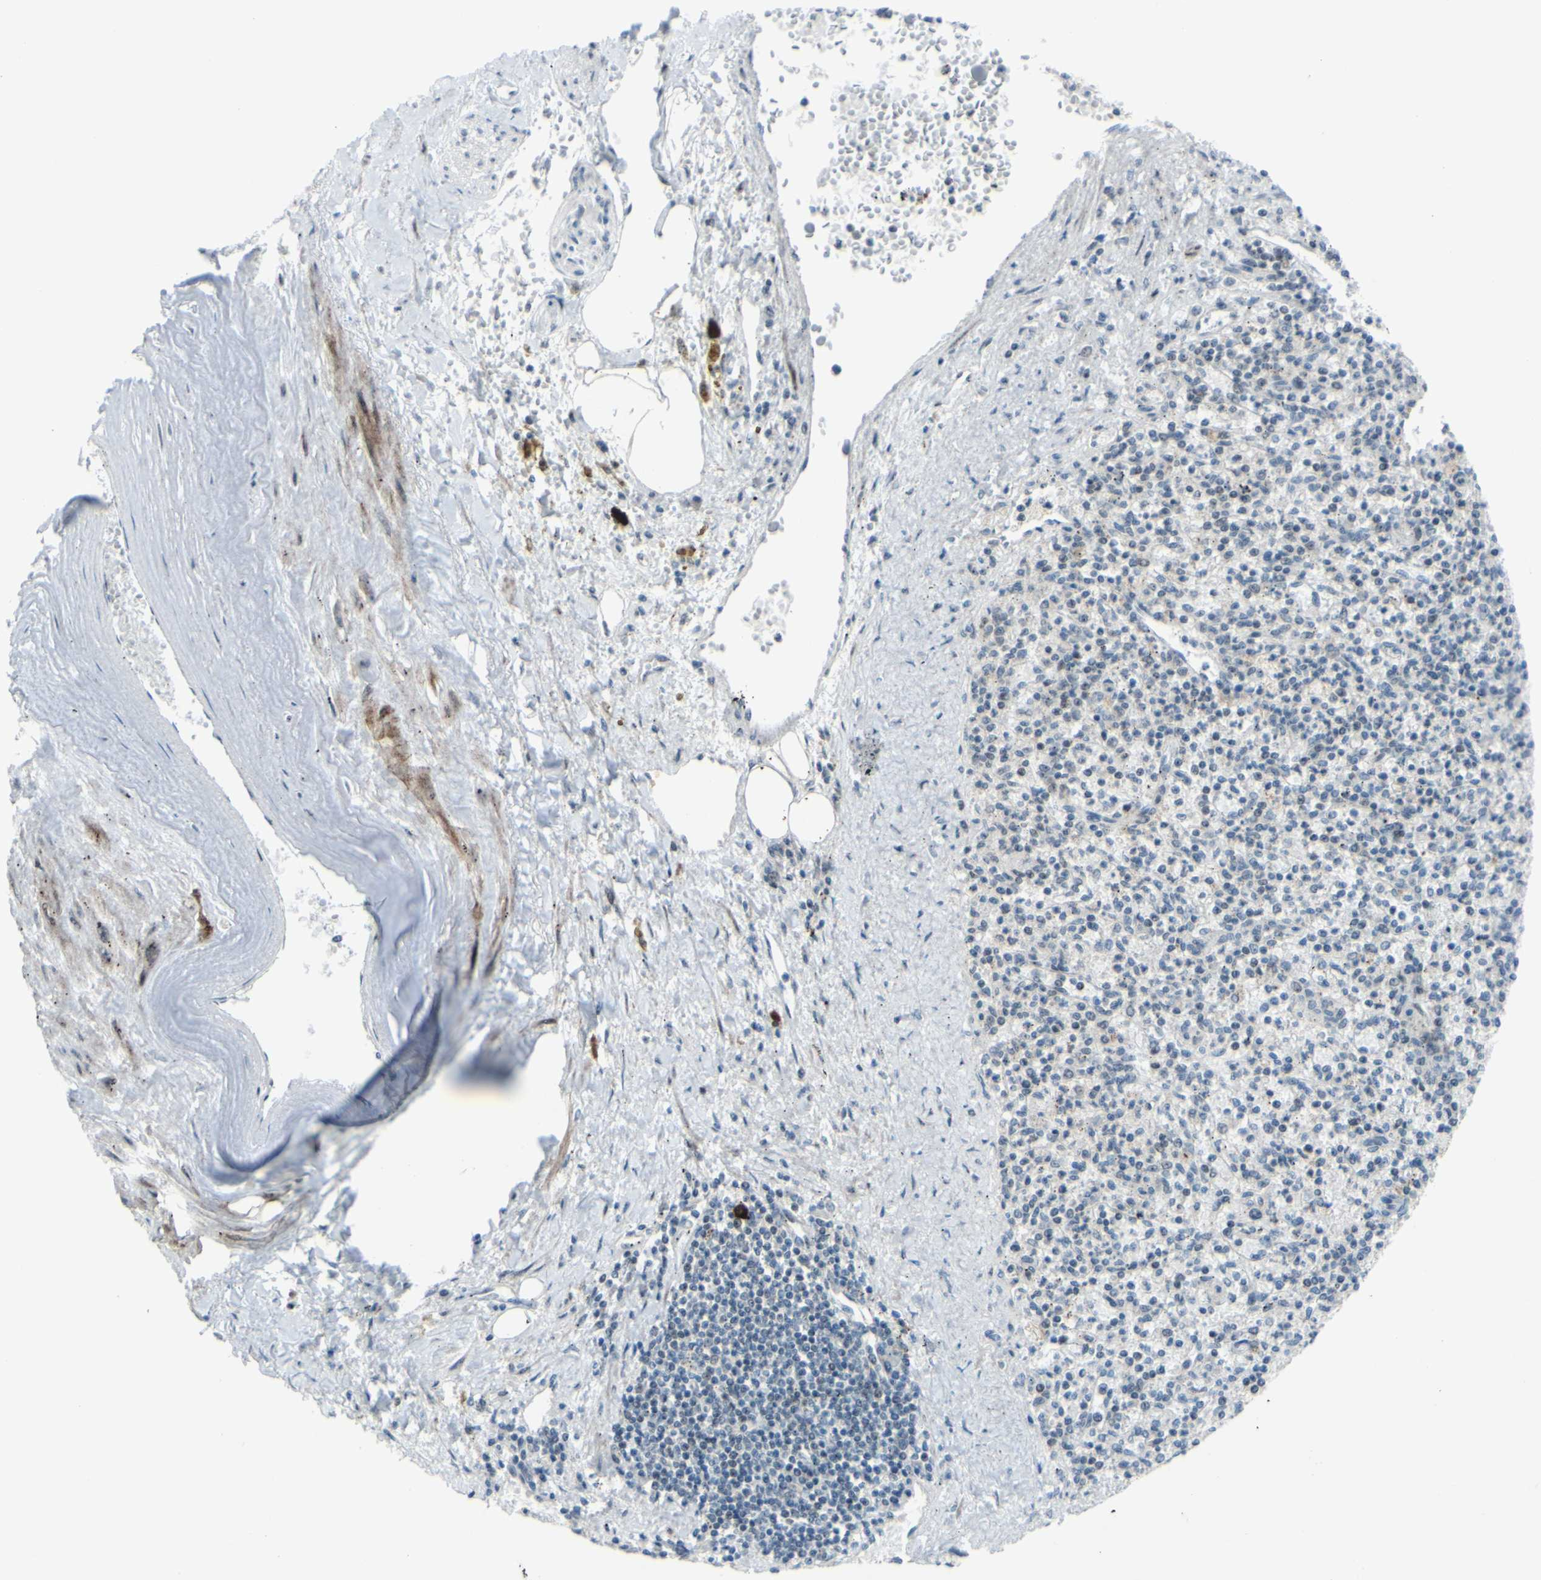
{"staining": {"intensity": "weak", "quantity": "25%-75%", "location": "nuclear"}, "tissue": "spleen", "cell_type": "Cells in red pulp", "image_type": "normal", "snomed": [{"axis": "morphology", "description": "Normal tissue, NOS"}, {"axis": "topography", "description": "Spleen"}], "caption": "Brown immunohistochemical staining in benign spleen demonstrates weak nuclear staining in about 25%-75% of cells in red pulp.", "gene": "POLR1A", "patient": {"sex": "male", "age": 72}}